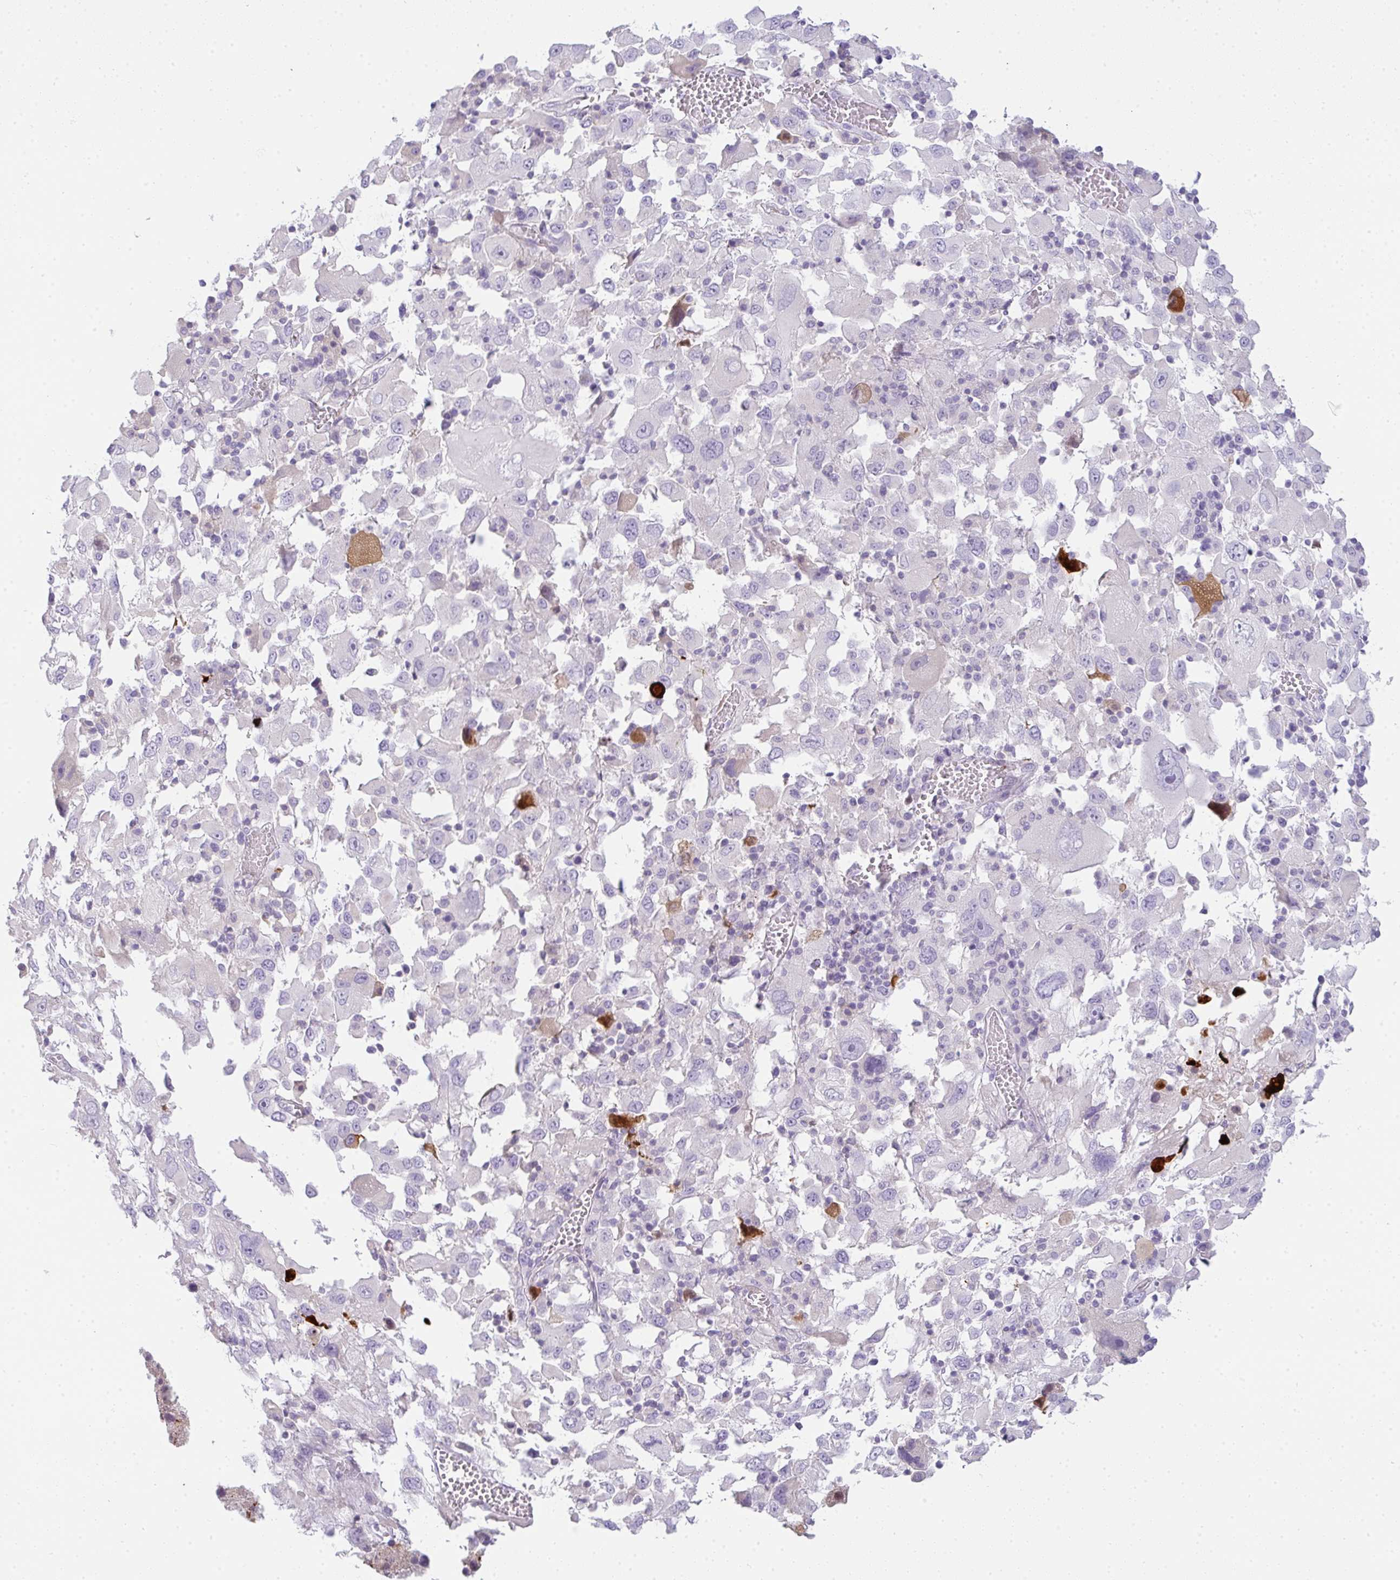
{"staining": {"intensity": "negative", "quantity": "none", "location": "none"}, "tissue": "melanoma", "cell_type": "Tumor cells", "image_type": "cancer", "snomed": [{"axis": "morphology", "description": "Malignant melanoma, Metastatic site"}, {"axis": "topography", "description": "Soft tissue"}], "caption": "Malignant melanoma (metastatic site) was stained to show a protein in brown. There is no significant staining in tumor cells.", "gene": "COX7B", "patient": {"sex": "male", "age": 50}}